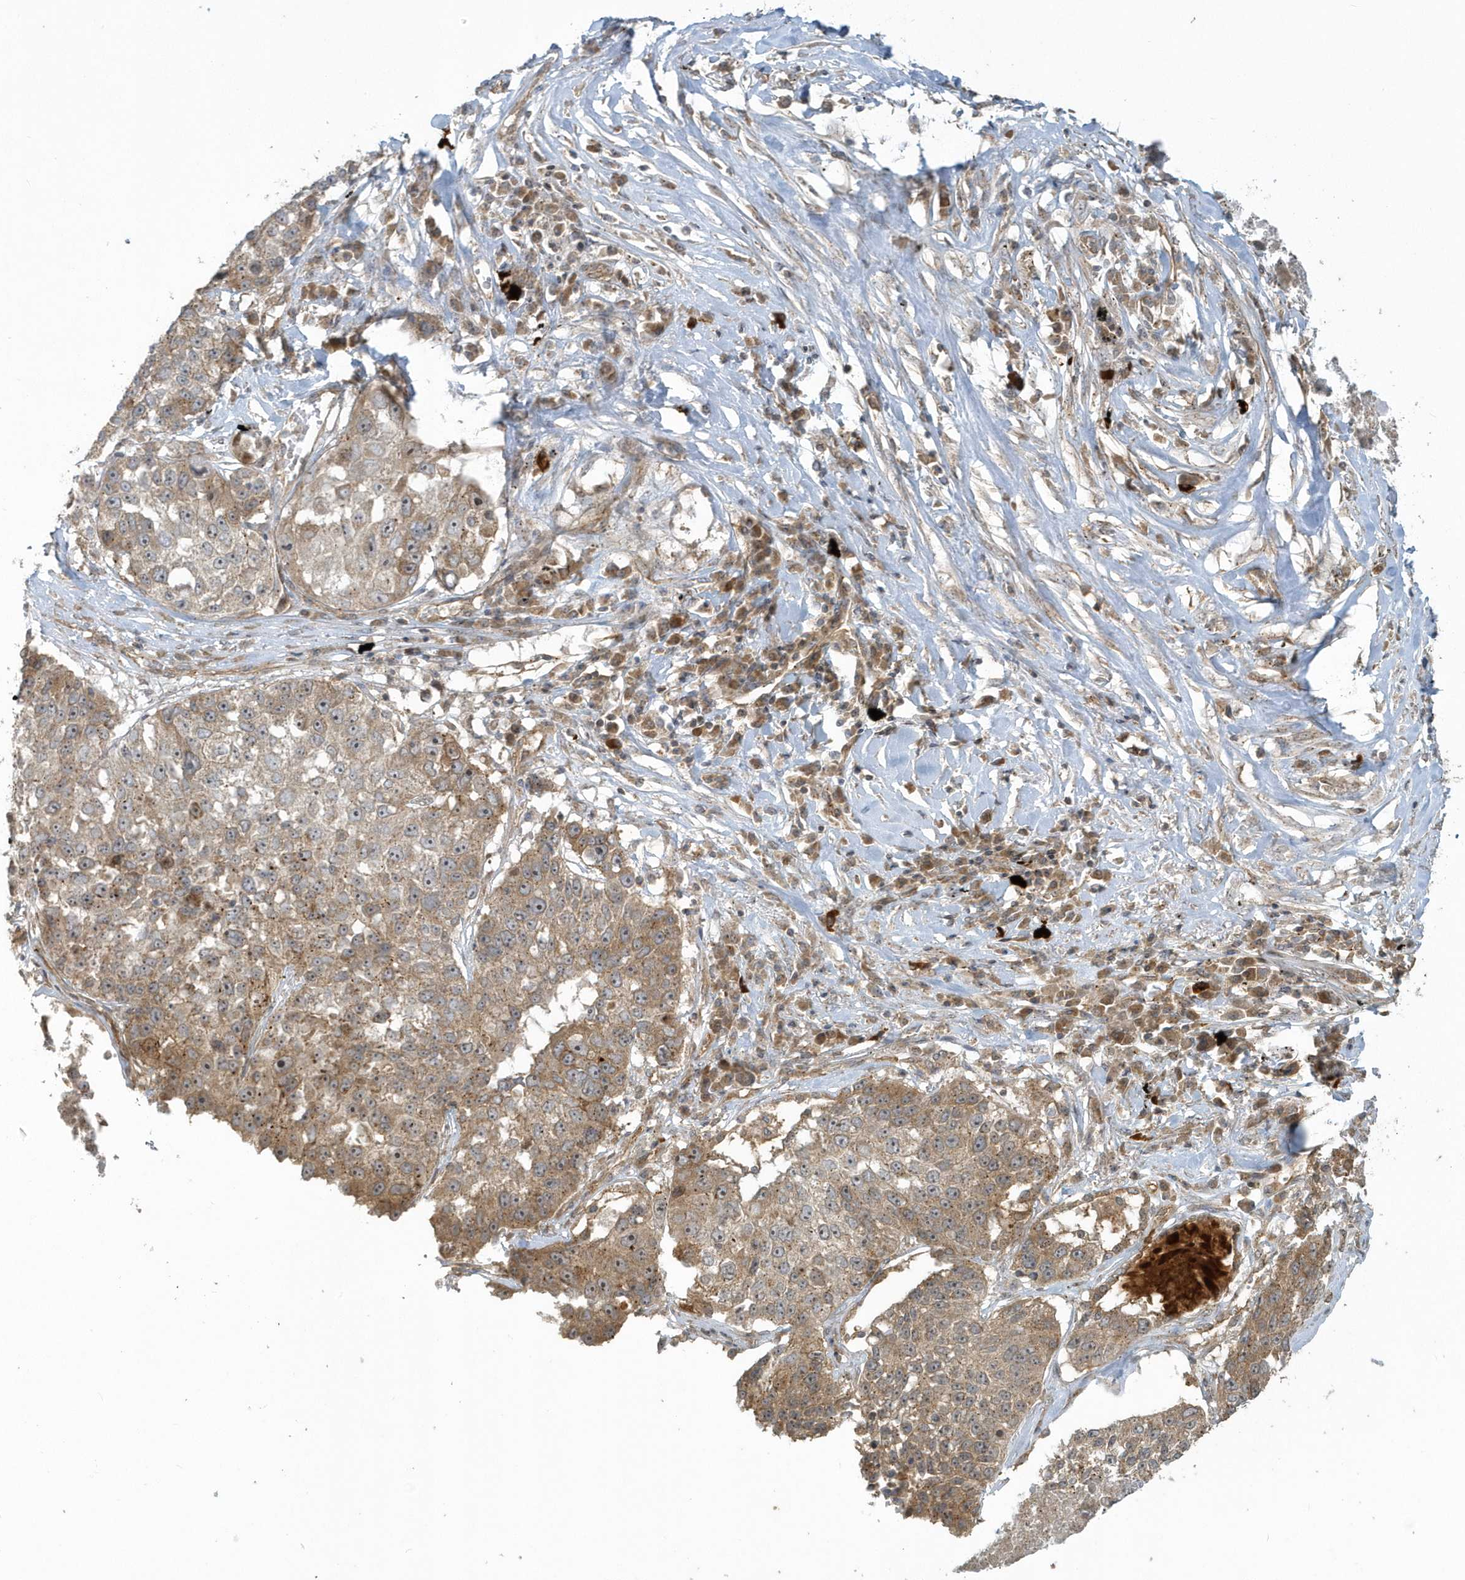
{"staining": {"intensity": "moderate", "quantity": ">75%", "location": "cytoplasmic/membranous"}, "tissue": "lung cancer", "cell_type": "Tumor cells", "image_type": "cancer", "snomed": [{"axis": "morphology", "description": "Squamous cell carcinoma, NOS"}, {"axis": "topography", "description": "Lung"}], "caption": "IHC of human lung squamous cell carcinoma demonstrates medium levels of moderate cytoplasmic/membranous positivity in approximately >75% of tumor cells.", "gene": "STIM2", "patient": {"sex": "male", "age": 61}}